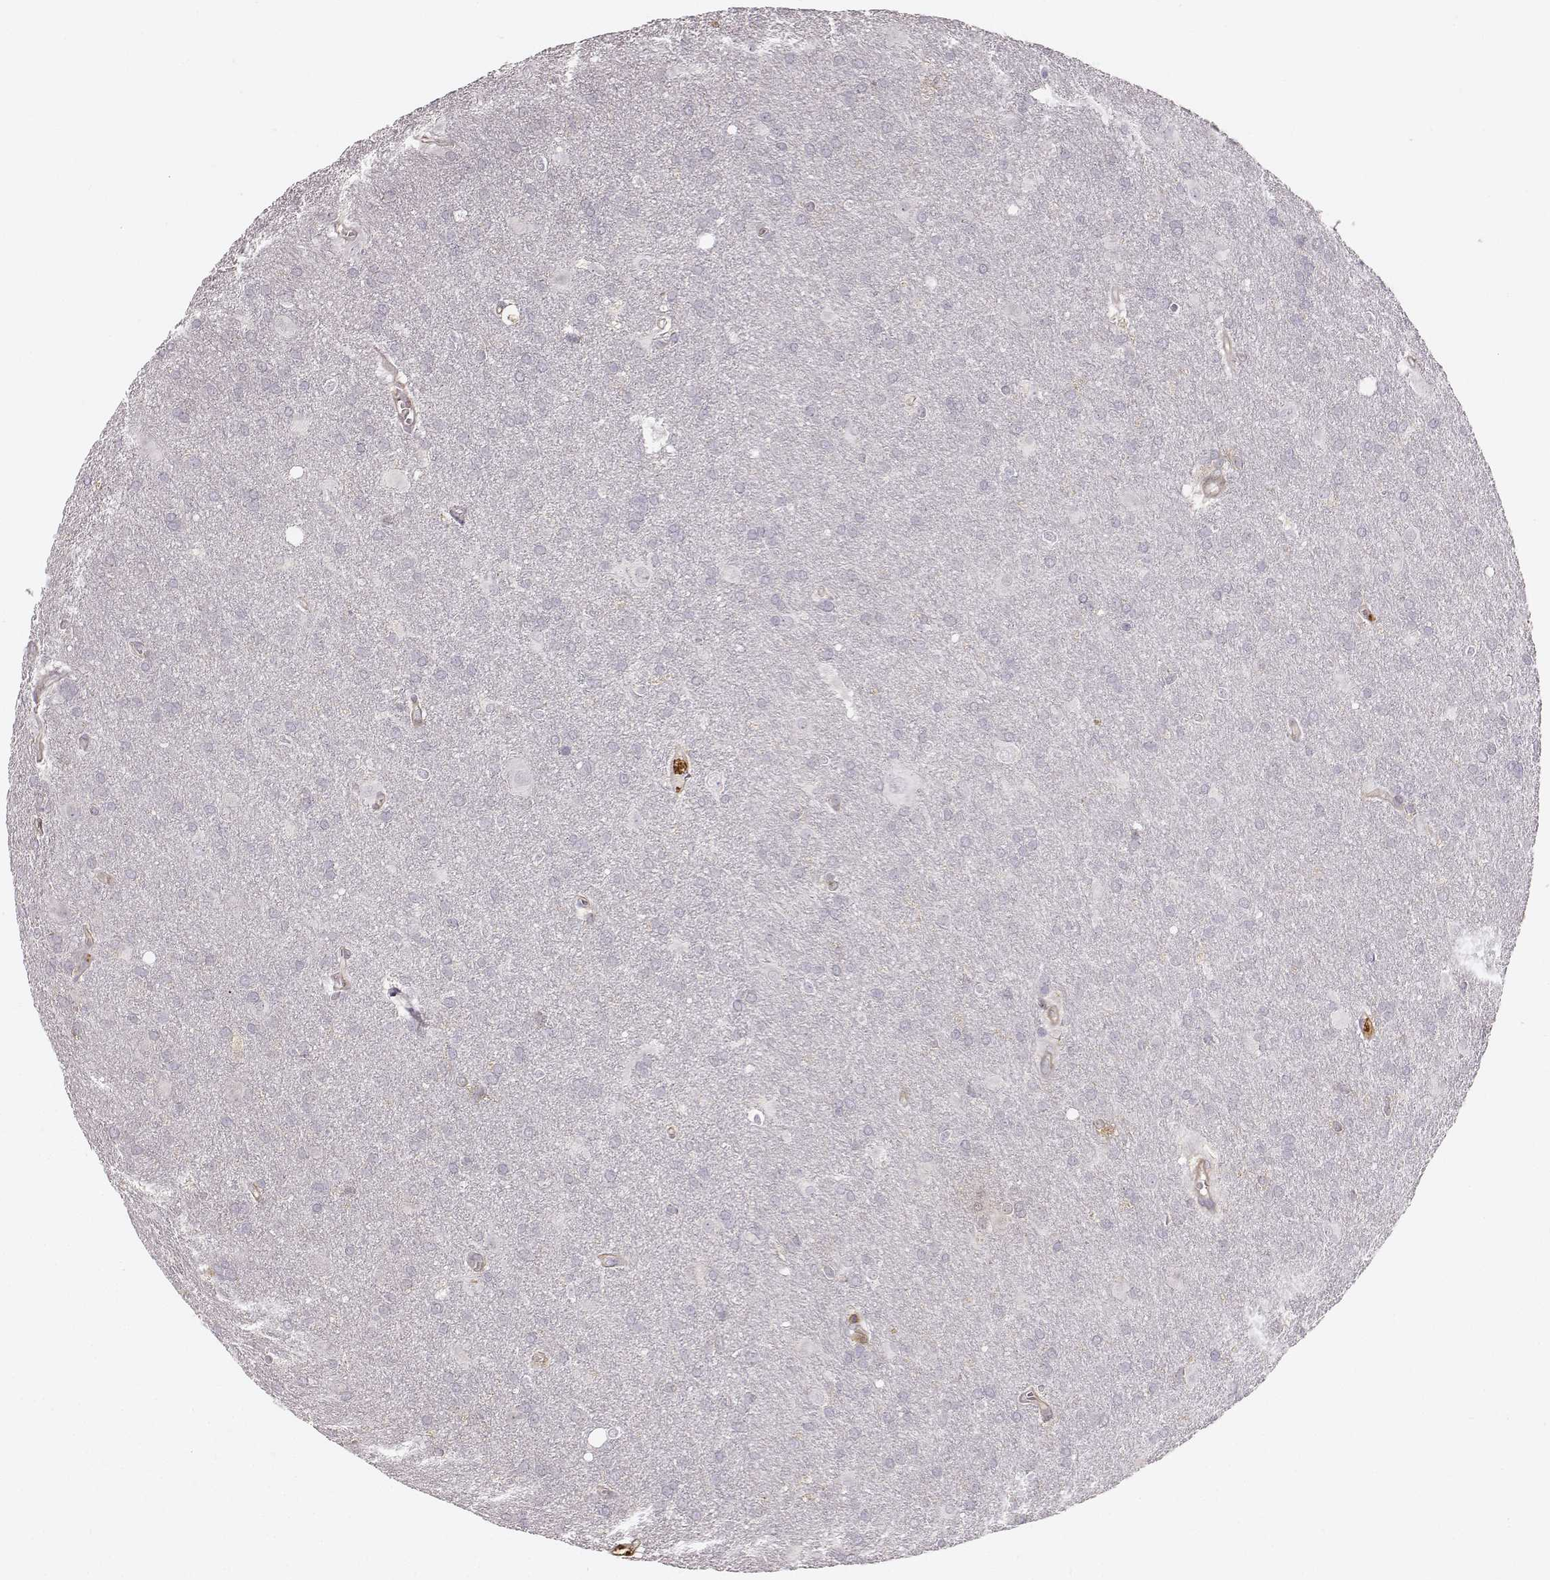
{"staining": {"intensity": "negative", "quantity": "none", "location": "none"}, "tissue": "glioma", "cell_type": "Tumor cells", "image_type": "cancer", "snomed": [{"axis": "morphology", "description": "Glioma, malignant, Low grade"}, {"axis": "topography", "description": "Brain"}], "caption": "Malignant low-grade glioma stained for a protein using immunohistochemistry (IHC) exhibits no positivity tumor cells.", "gene": "ZYX", "patient": {"sex": "male", "age": 58}}